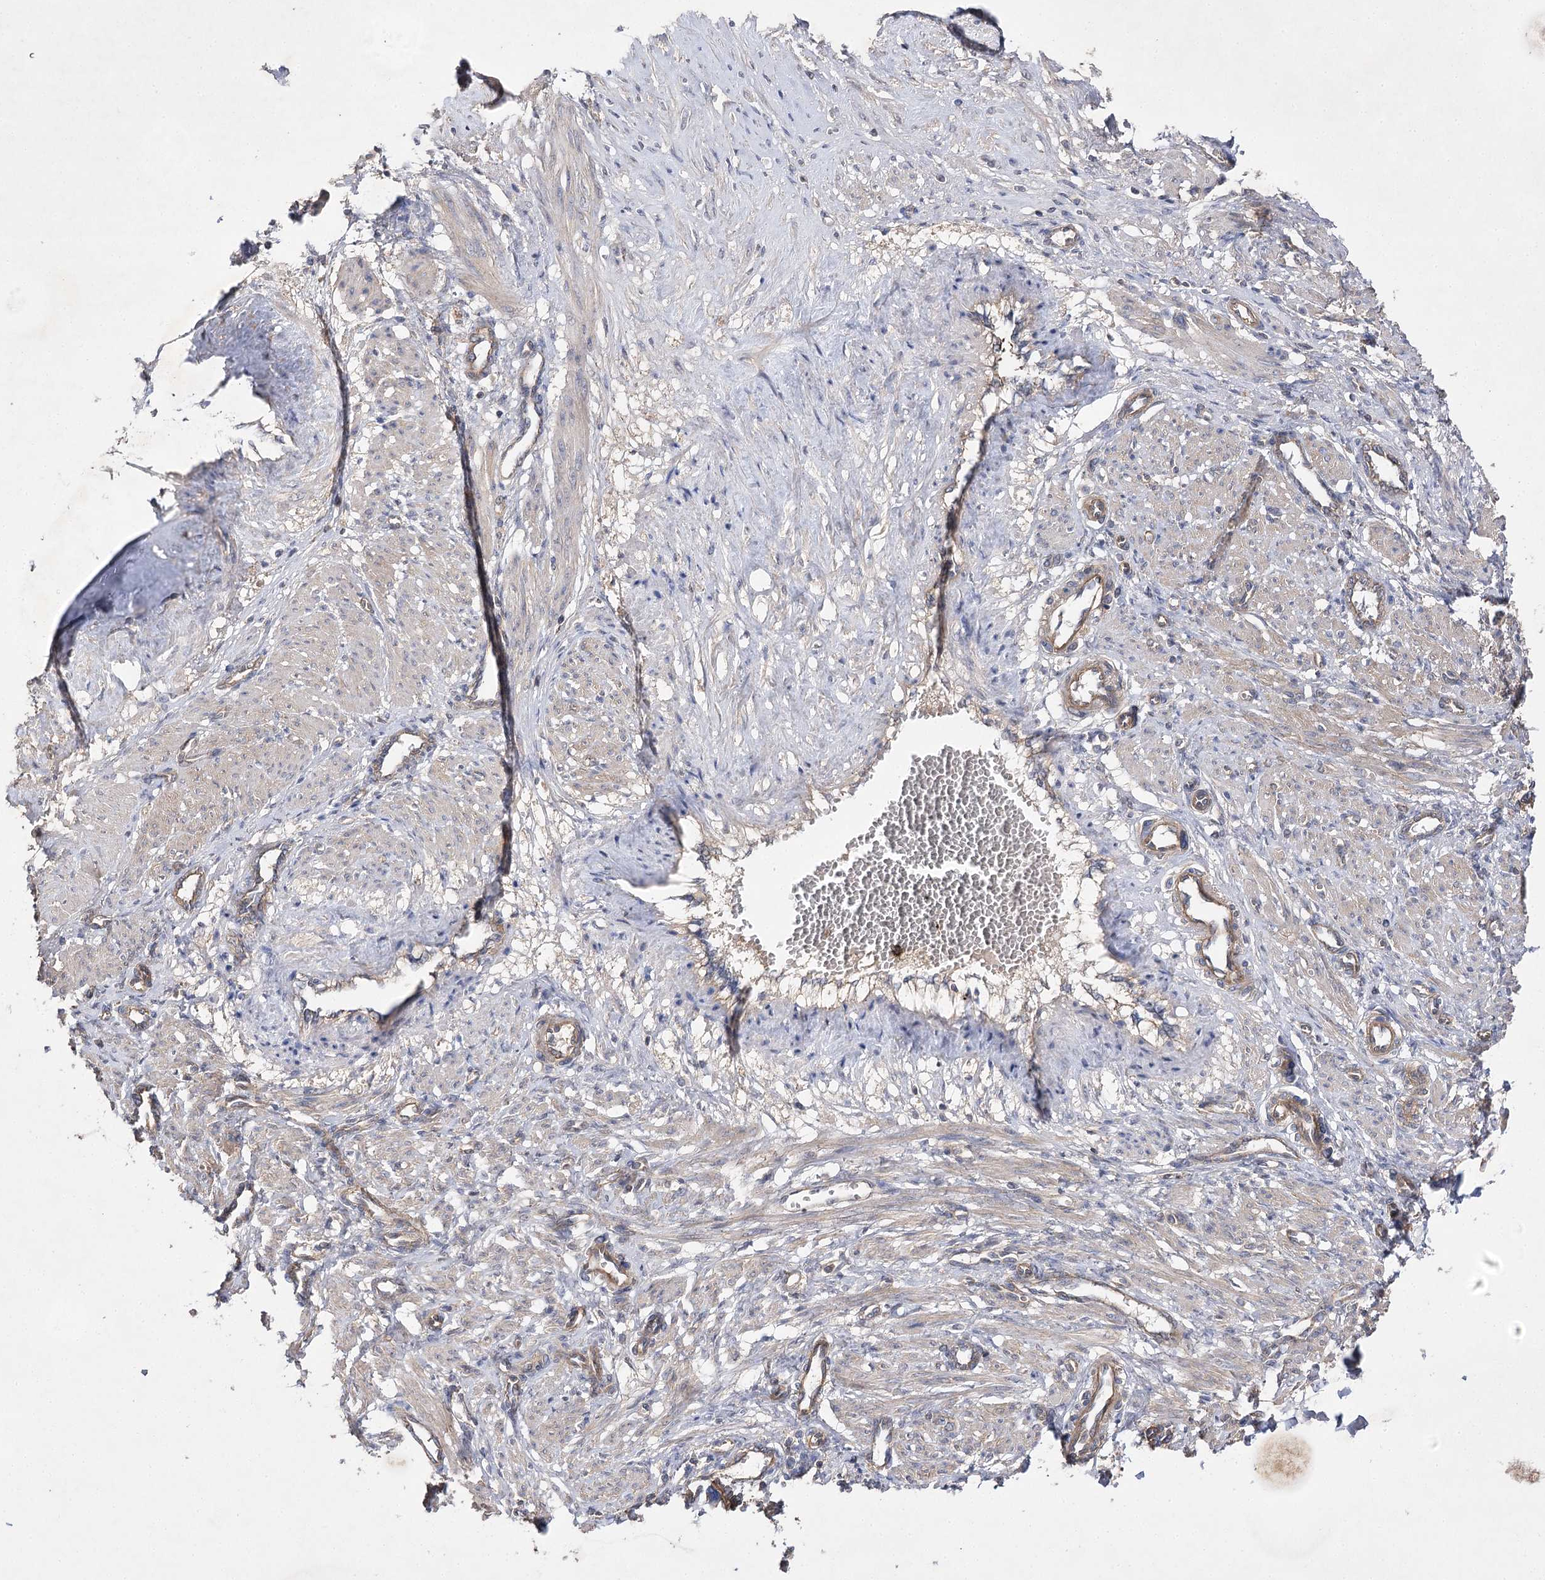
{"staining": {"intensity": "negative", "quantity": "none", "location": "none"}, "tissue": "smooth muscle", "cell_type": "Smooth muscle cells", "image_type": "normal", "snomed": [{"axis": "morphology", "description": "Normal tissue, NOS"}, {"axis": "topography", "description": "Endometrium"}], "caption": "The micrograph shows no staining of smooth muscle cells in benign smooth muscle. Brightfield microscopy of IHC stained with DAB (brown) and hematoxylin (blue), captured at high magnification.", "gene": "BCR", "patient": {"sex": "female", "age": 33}}